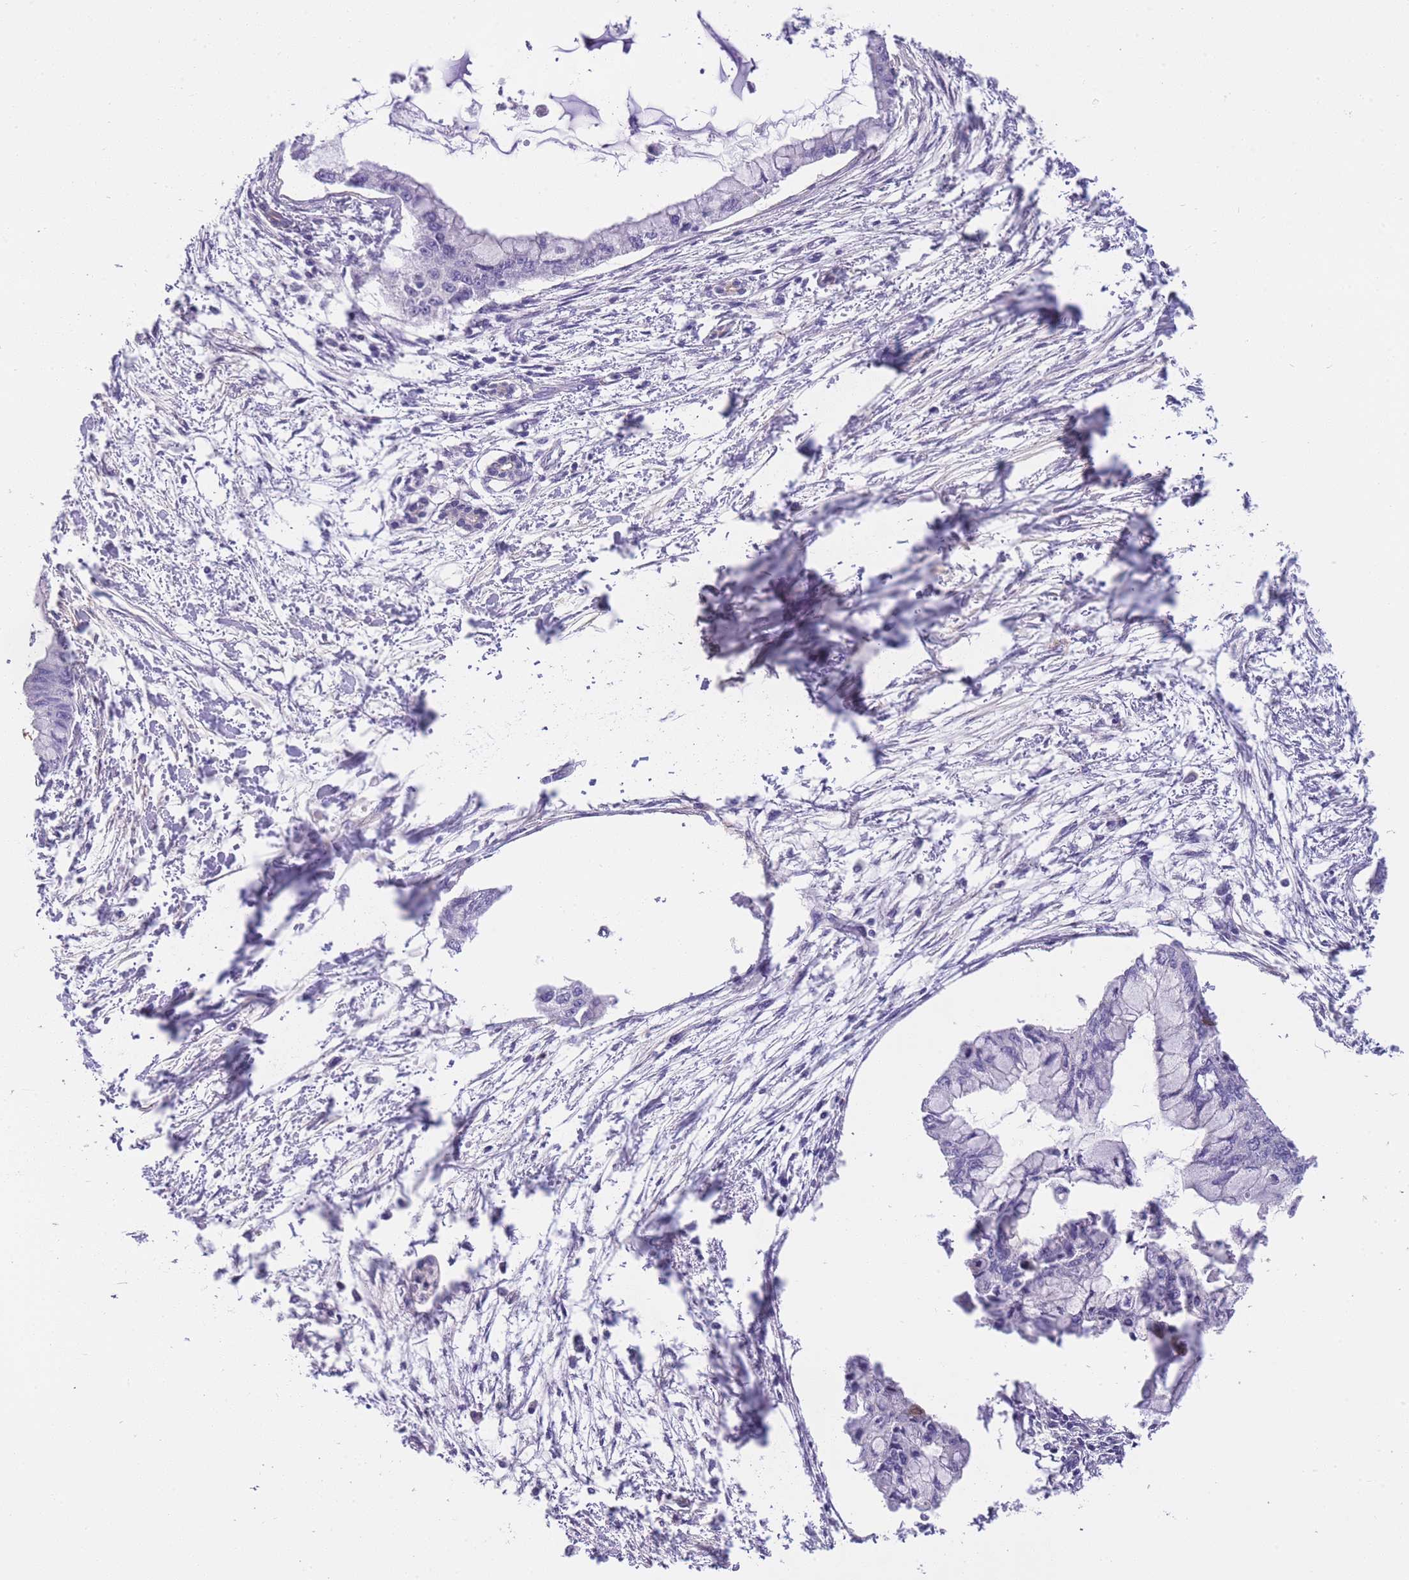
{"staining": {"intensity": "negative", "quantity": "none", "location": "none"}, "tissue": "pancreatic cancer", "cell_type": "Tumor cells", "image_type": "cancer", "snomed": [{"axis": "morphology", "description": "Adenocarcinoma, NOS"}, {"axis": "topography", "description": "Pancreas"}], "caption": "A photomicrograph of human adenocarcinoma (pancreatic) is negative for staining in tumor cells.", "gene": "FAM124A", "patient": {"sex": "male", "age": 48}}